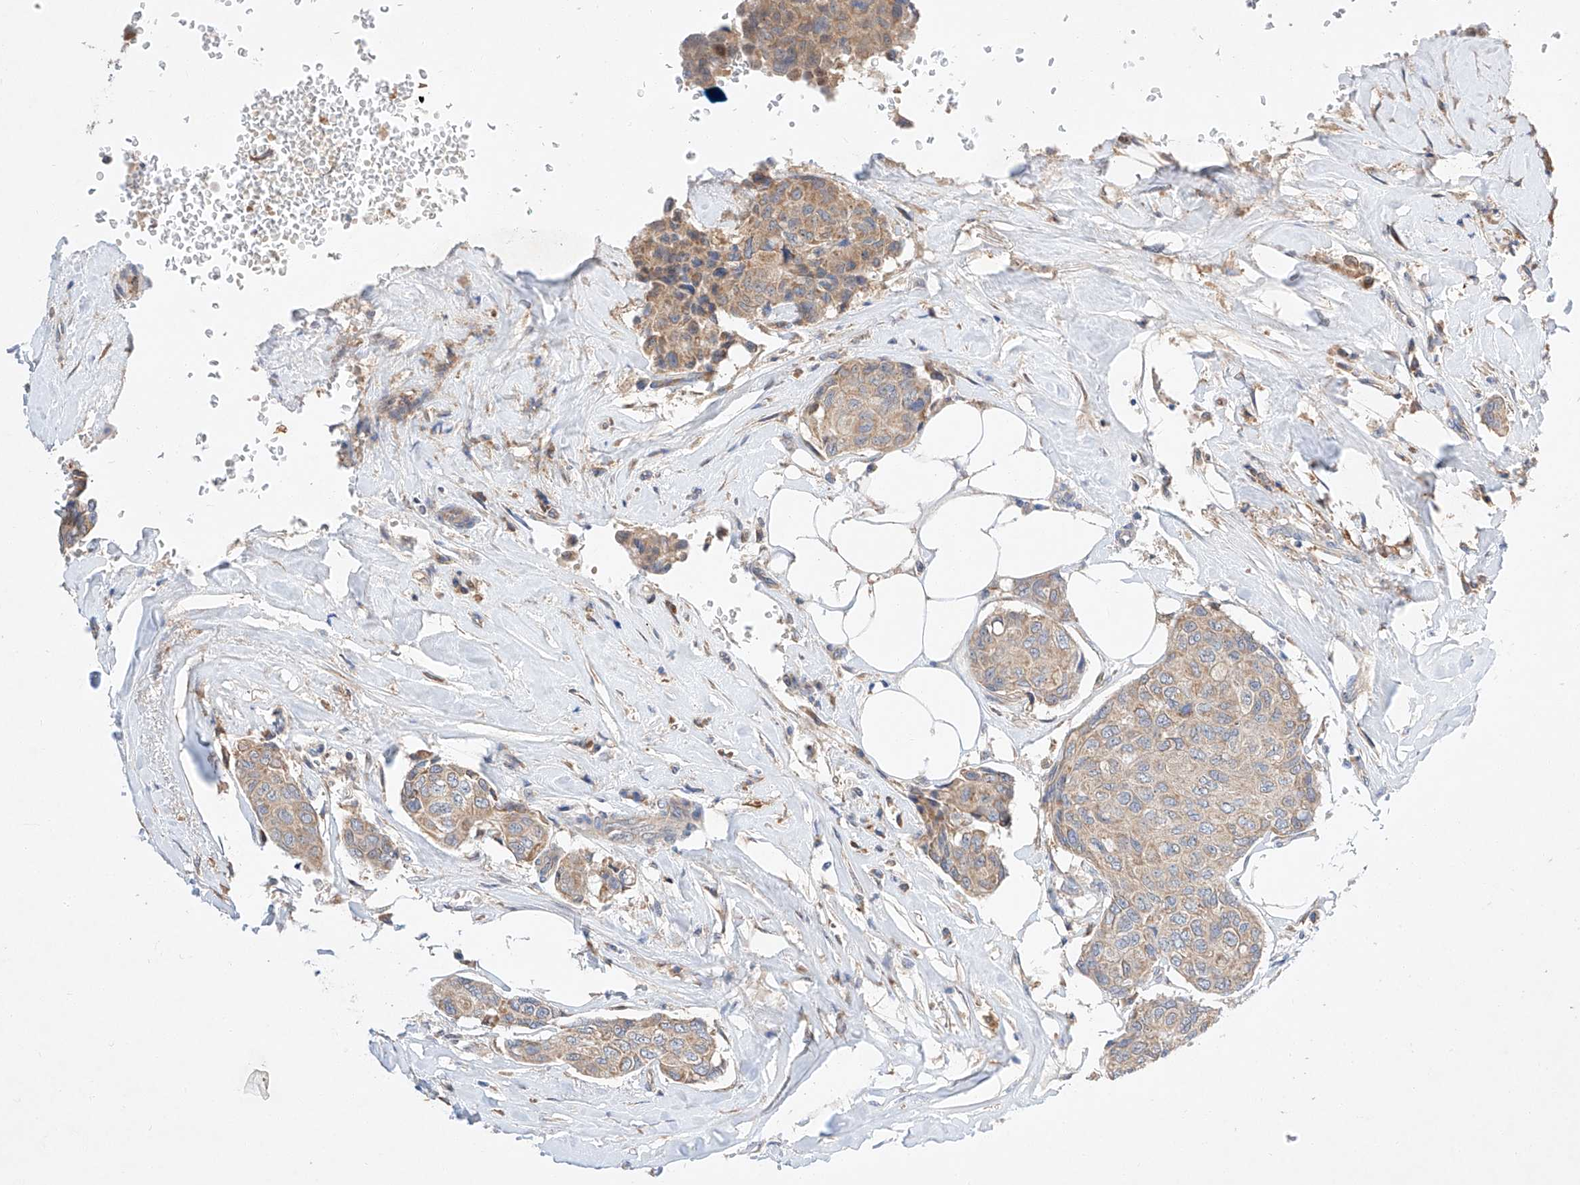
{"staining": {"intensity": "moderate", "quantity": "25%-75%", "location": "cytoplasmic/membranous"}, "tissue": "breast cancer", "cell_type": "Tumor cells", "image_type": "cancer", "snomed": [{"axis": "morphology", "description": "Duct carcinoma"}, {"axis": "topography", "description": "Breast"}], "caption": "Breast cancer (infiltrating ductal carcinoma) stained with a brown dye reveals moderate cytoplasmic/membranous positive expression in approximately 25%-75% of tumor cells.", "gene": "C6orf118", "patient": {"sex": "female", "age": 80}}